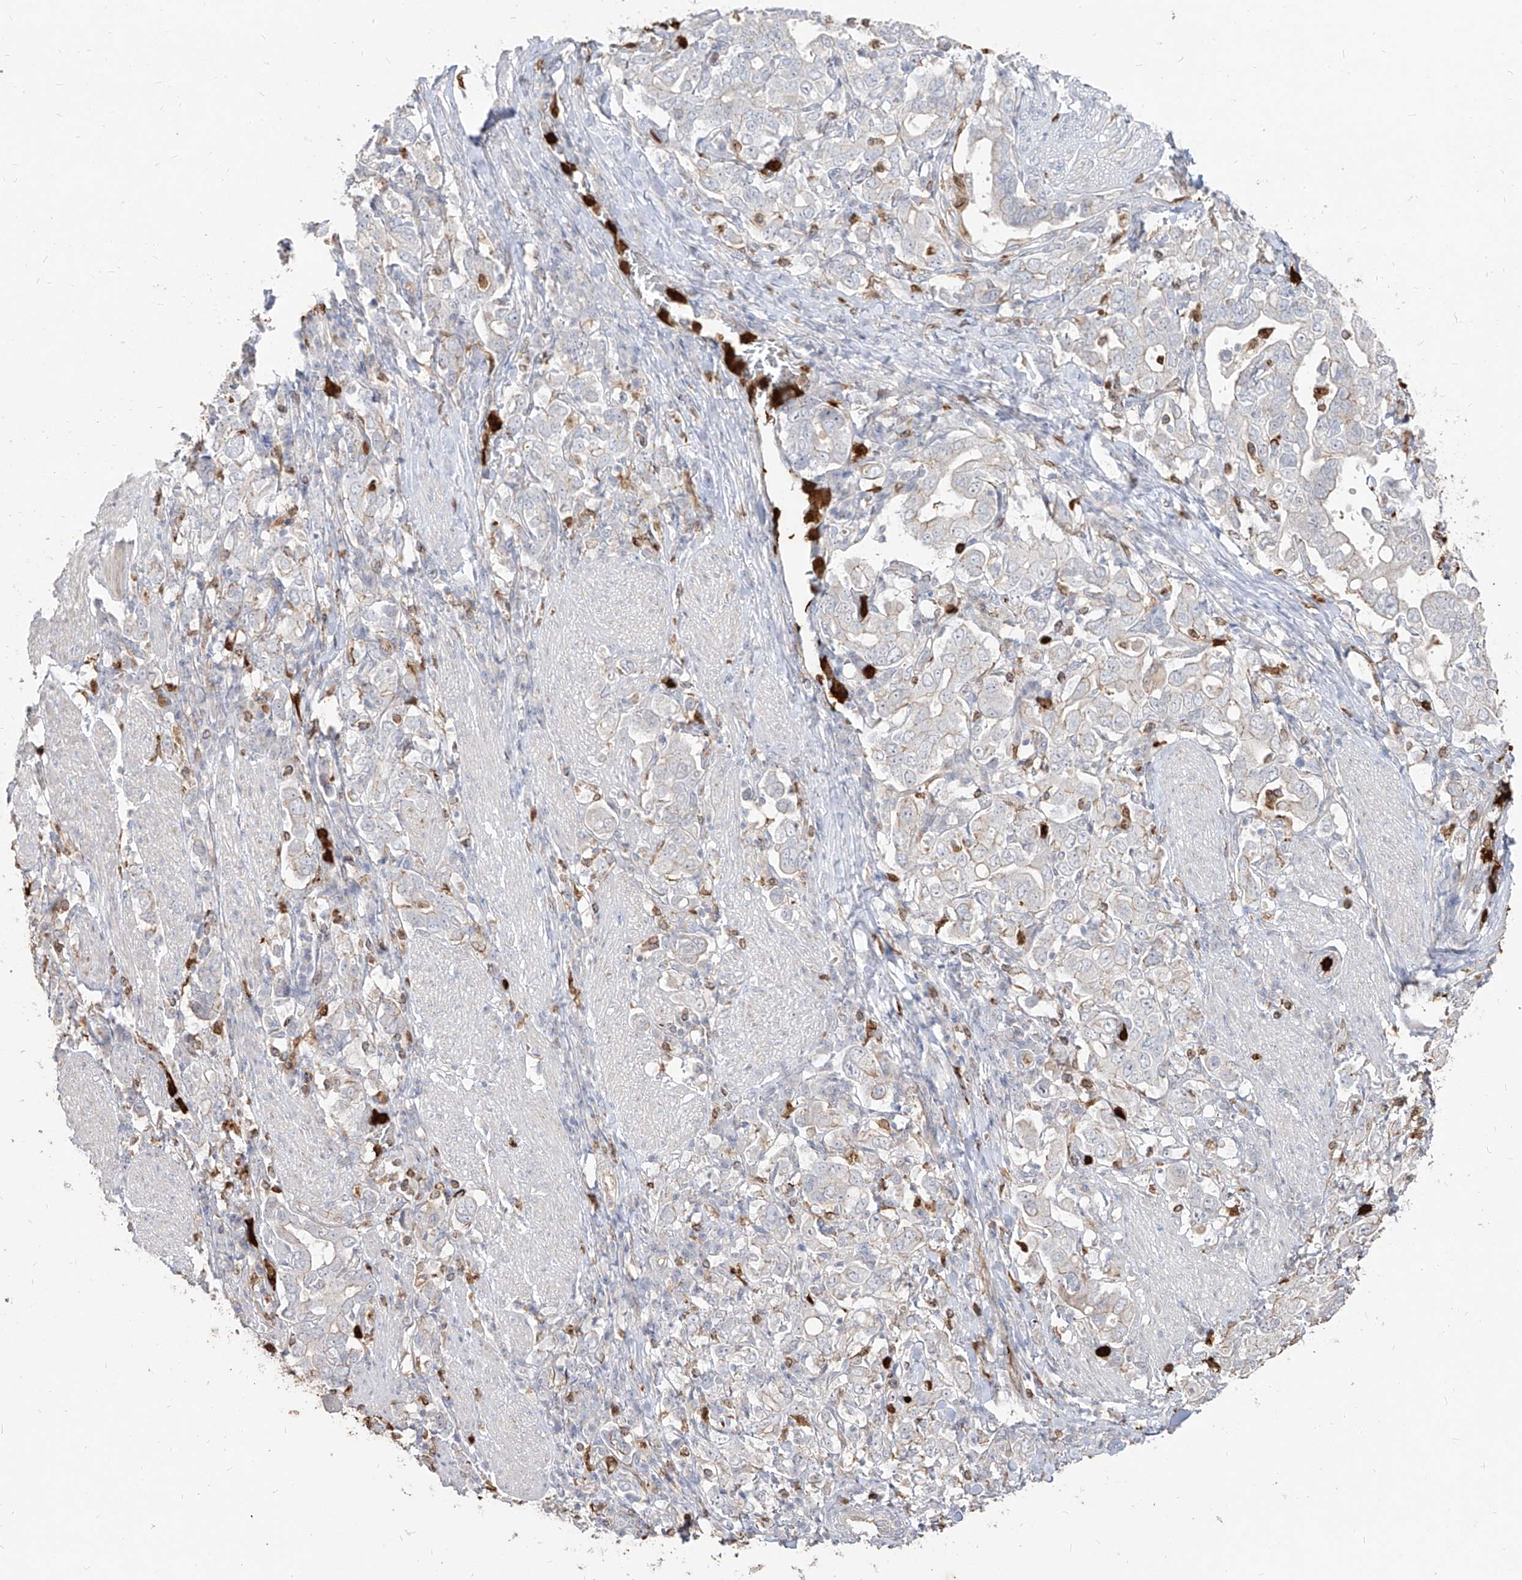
{"staining": {"intensity": "negative", "quantity": "none", "location": "none"}, "tissue": "stomach cancer", "cell_type": "Tumor cells", "image_type": "cancer", "snomed": [{"axis": "morphology", "description": "Adenocarcinoma, NOS"}, {"axis": "topography", "description": "Stomach, upper"}], "caption": "Tumor cells show no significant protein positivity in adenocarcinoma (stomach).", "gene": "ZNF227", "patient": {"sex": "male", "age": 62}}